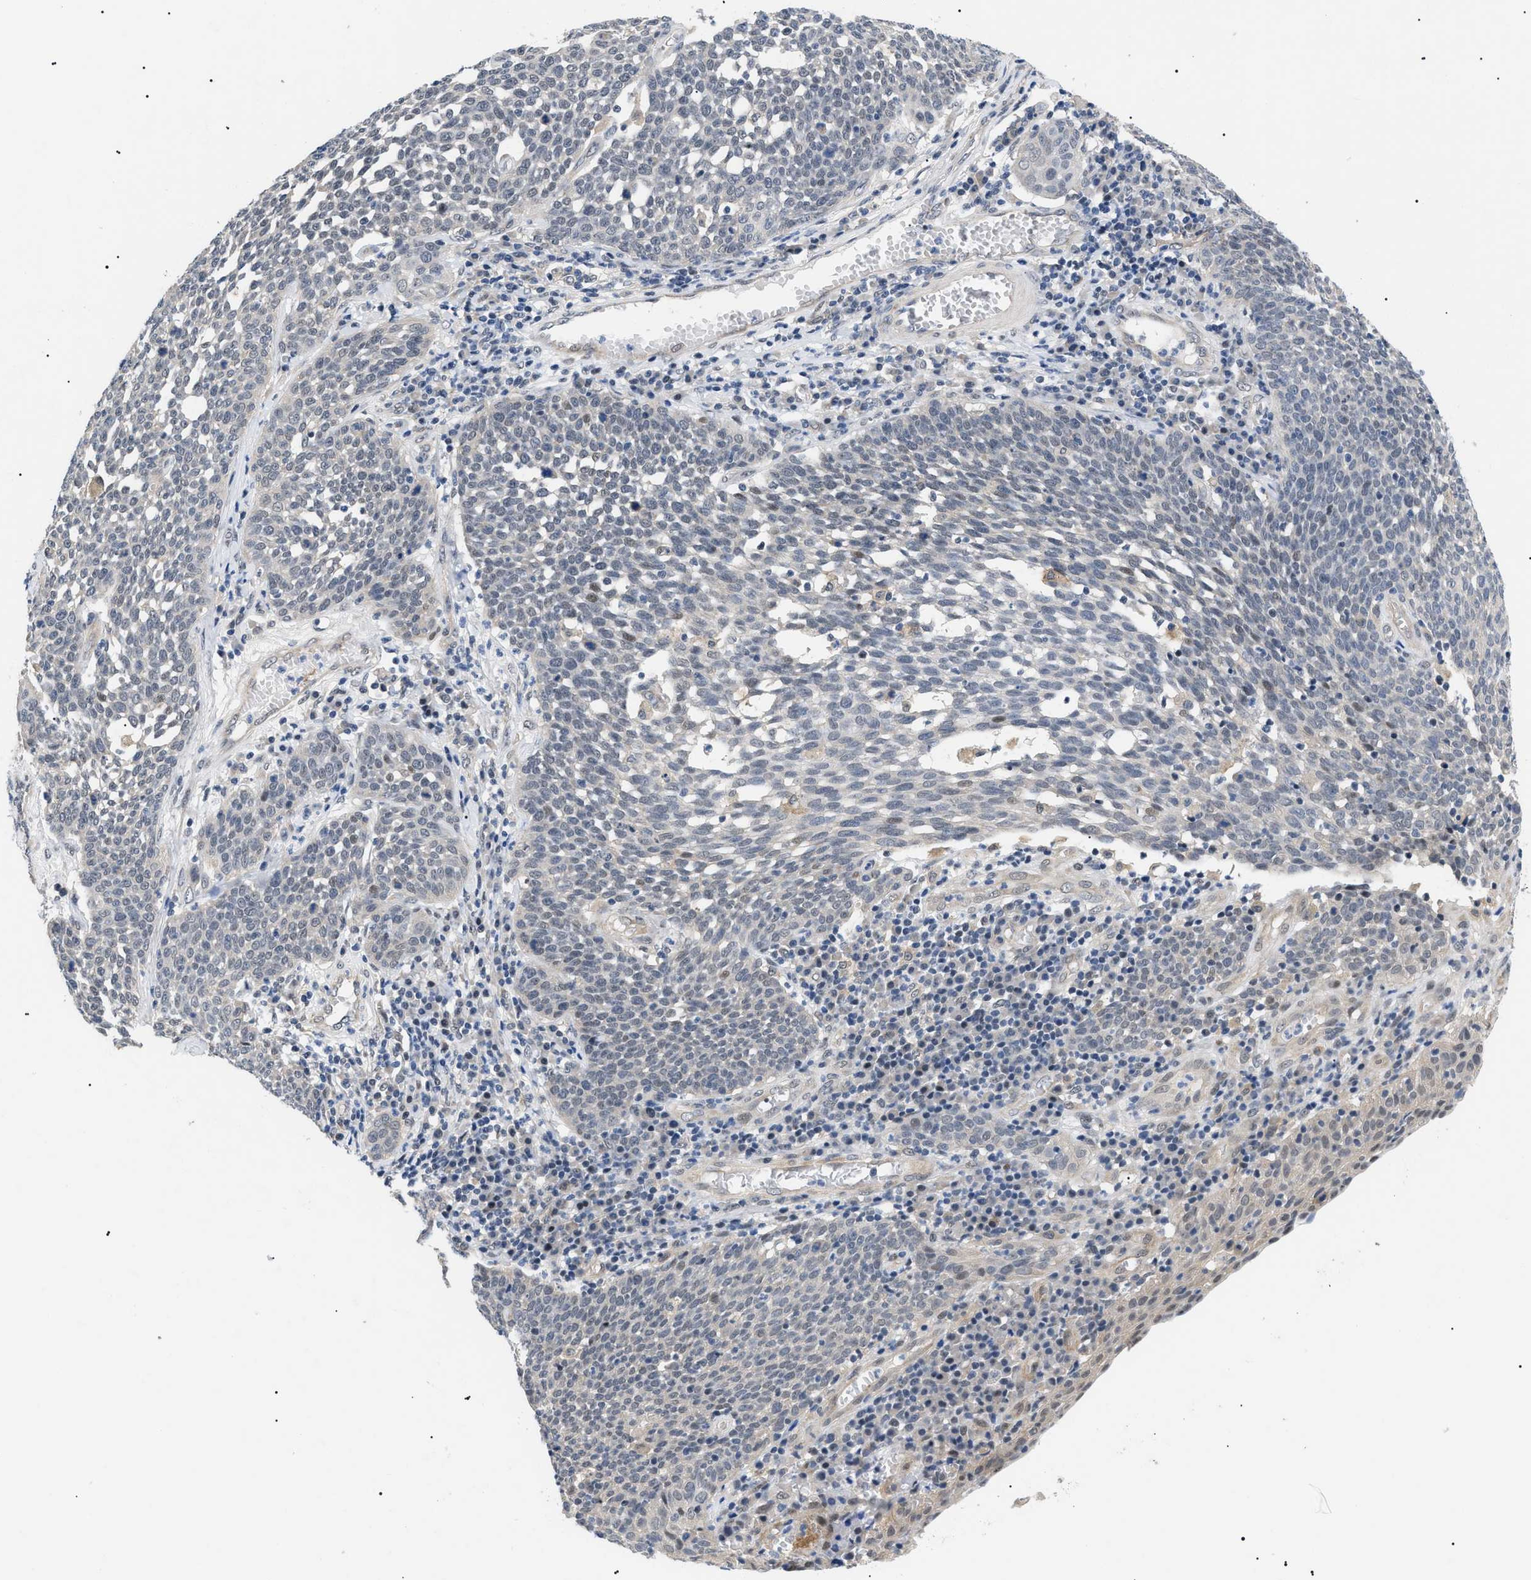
{"staining": {"intensity": "weak", "quantity": "25%-75%", "location": "cytoplasmic/membranous,nuclear"}, "tissue": "cervical cancer", "cell_type": "Tumor cells", "image_type": "cancer", "snomed": [{"axis": "morphology", "description": "Squamous cell carcinoma, NOS"}, {"axis": "topography", "description": "Cervix"}], "caption": "A high-resolution image shows immunohistochemistry (IHC) staining of cervical cancer (squamous cell carcinoma), which exhibits weak cytoplasmic/membranous and nuclear staining in about 25%-75% of tumor cells.", "gene": "GARRE1", "patient": {"sex": "female", "age": 34}}